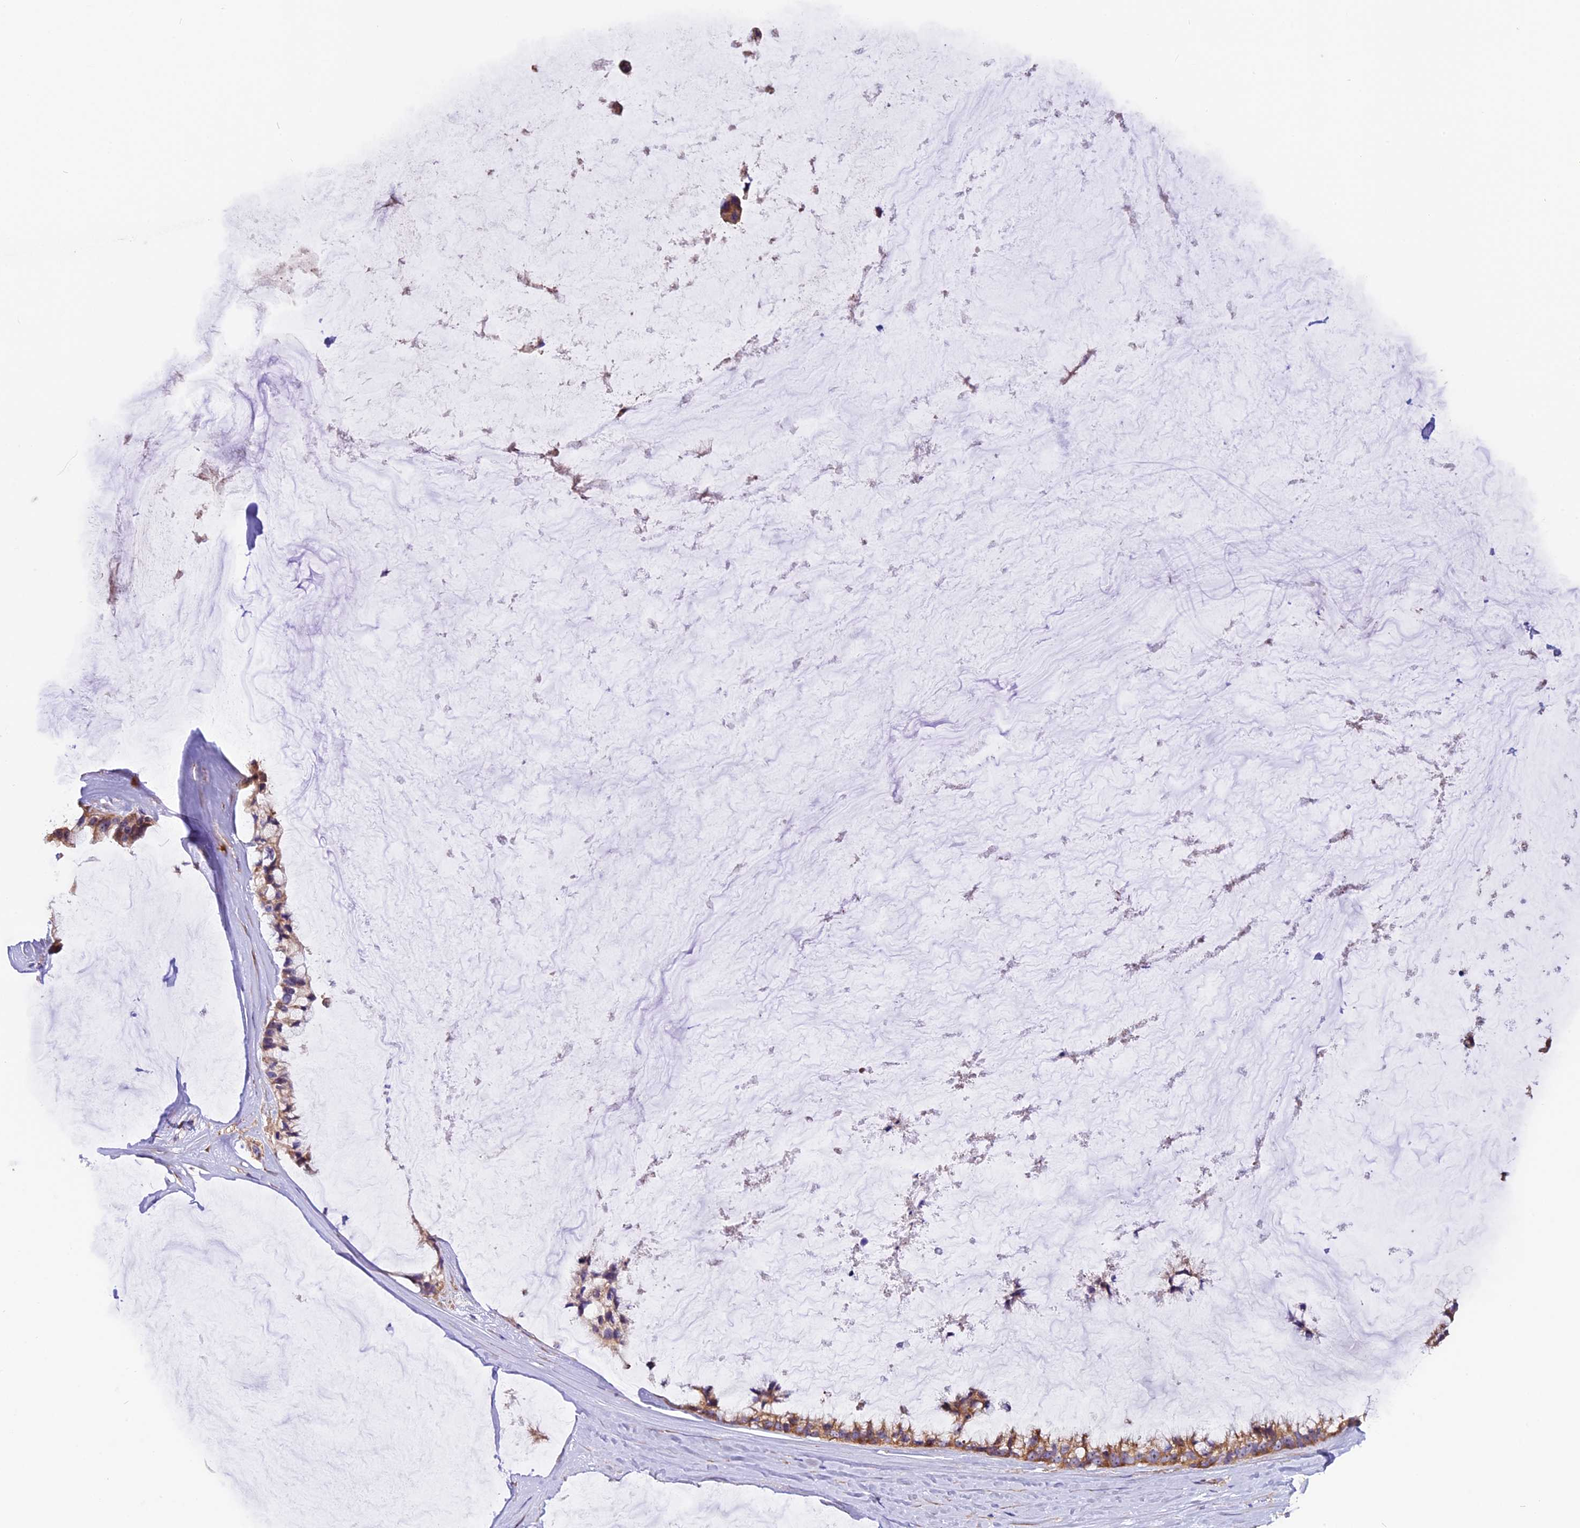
{"staining": {"intensity": "moderate", "quantity": ">75%", "location": "cytoplasmic/membranous"}, "tissue": "ovarian cancer", "cell_type": "Tumor cells", "image_type": "cancer", "snomed": [{"axis": "morphology", "description": "Cystadenocarcinoma, mucinous, NOS"}, {"axis": "topography", "description": "Ovary"}], "caption": "Immunohistochemistry histopathology image of neoplastic tissue: mucinous cystadenocarcinoma (ovarian) stained using immunohistochemistry demonstrates medium levels of moderate protein expression localized specifically in the cytoplasmic/membranous of tumor cells, appearing as a cytoplasmic/membranous brown color.", "gene": "FRY", "patient": {"sex": "female", "age": 39}}